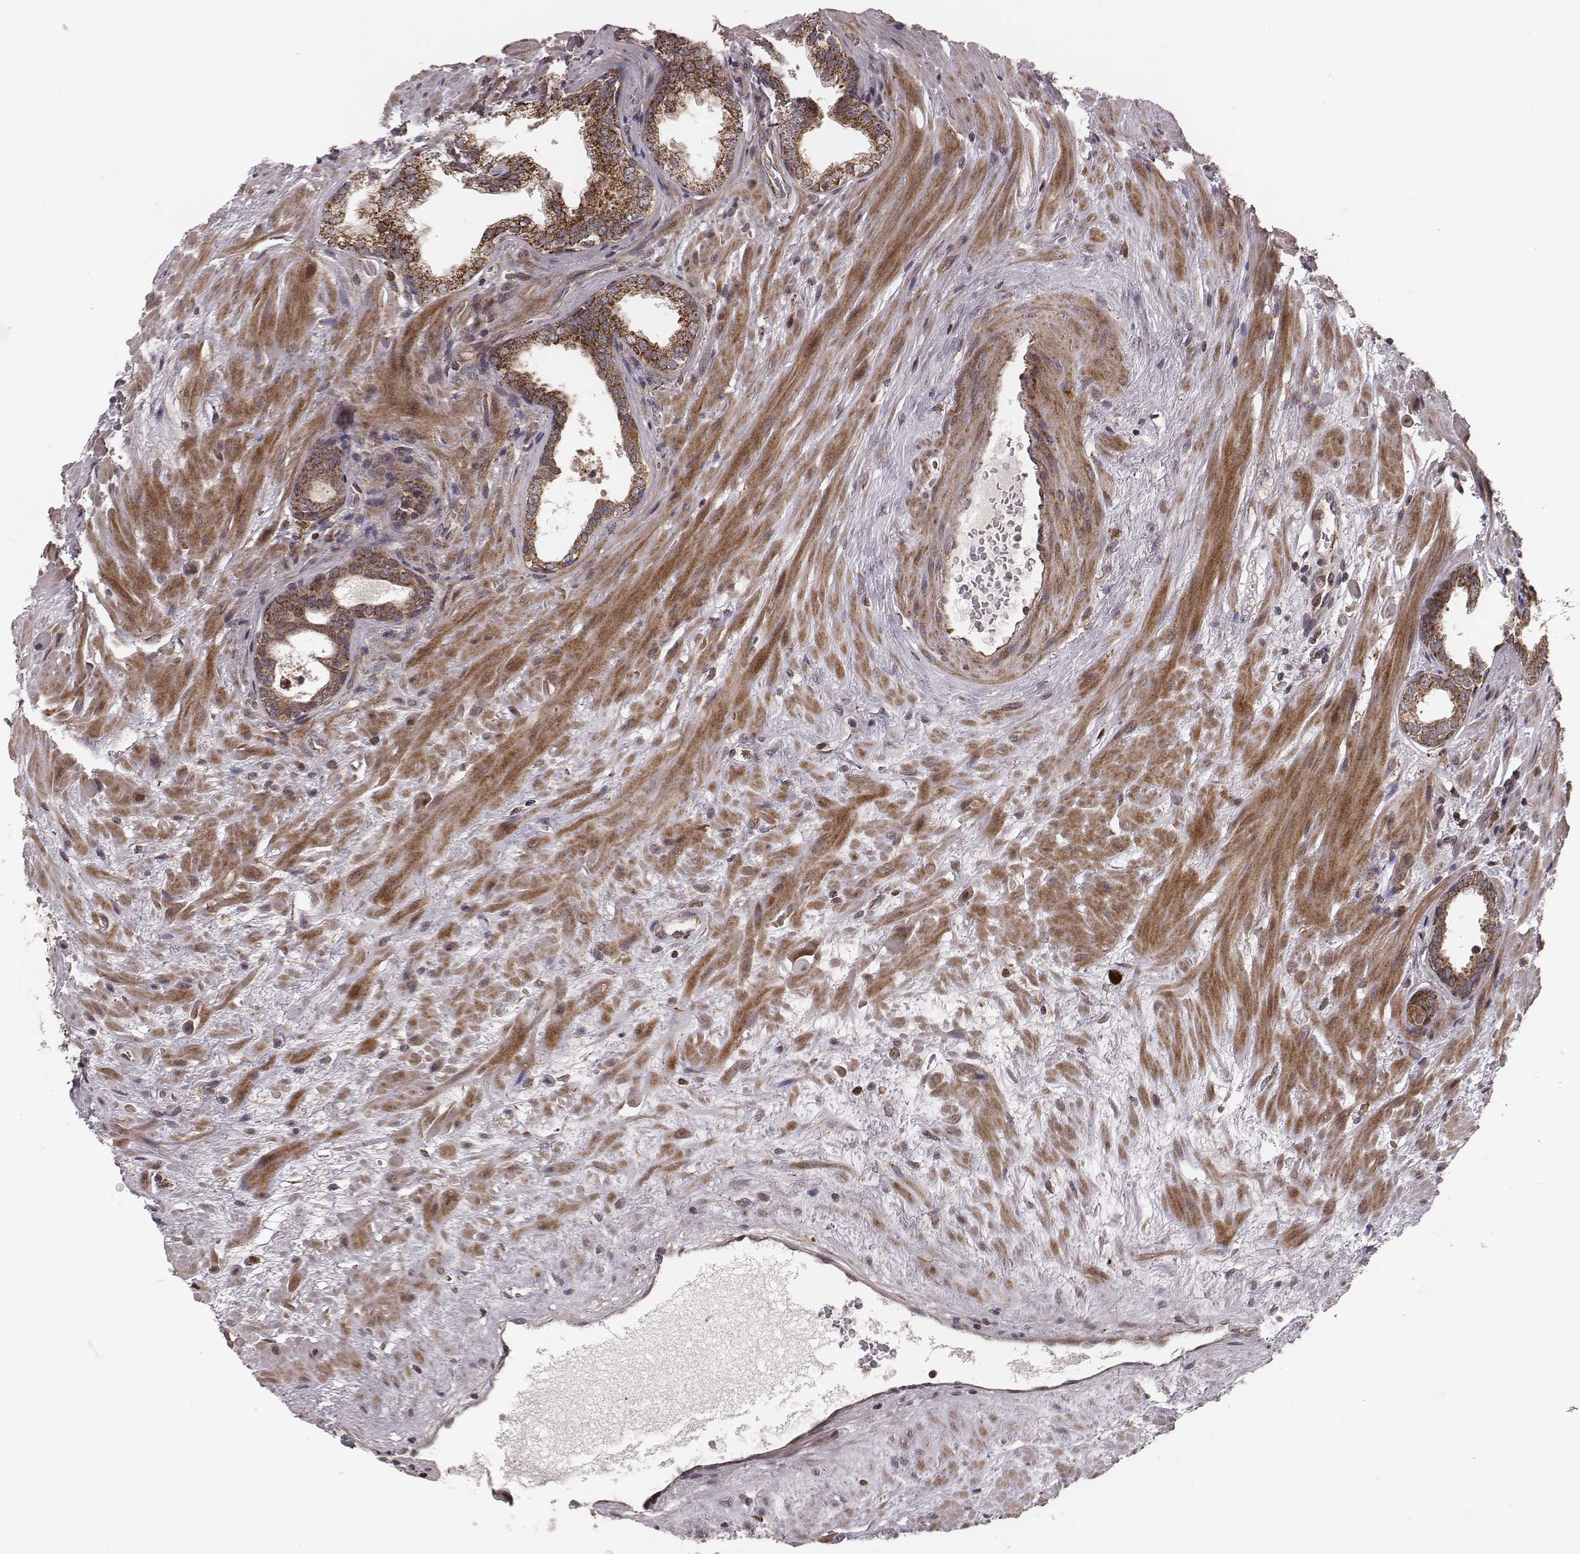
{"staining": {"intensity": "strong", "quantity": ">75%", "location": "cytoplasmic/membranous"}, "tissue": "prostate cancer", "cell_type": "Tumor cells", "image_type": "cancer", "snomed": [{"axis": "morphology", "description": "Adenocarcinoma, NOS"}, {"axis": "topography", "description": "Prostate"}], "caption": "Immunohistochemical staining of prostate adenocarcinoma displays high levels of strong cytoplasmic/membranous protein positivity in about >75% of tumor cells. Using DAB (3,3'-diaminobenzidine) (brown) and hematoxylin (blue) stains, captured at high magnification using brightfield microscopy.", "gene": "ZDHHC21", "patient": {"sex": "male", "age": 66}}